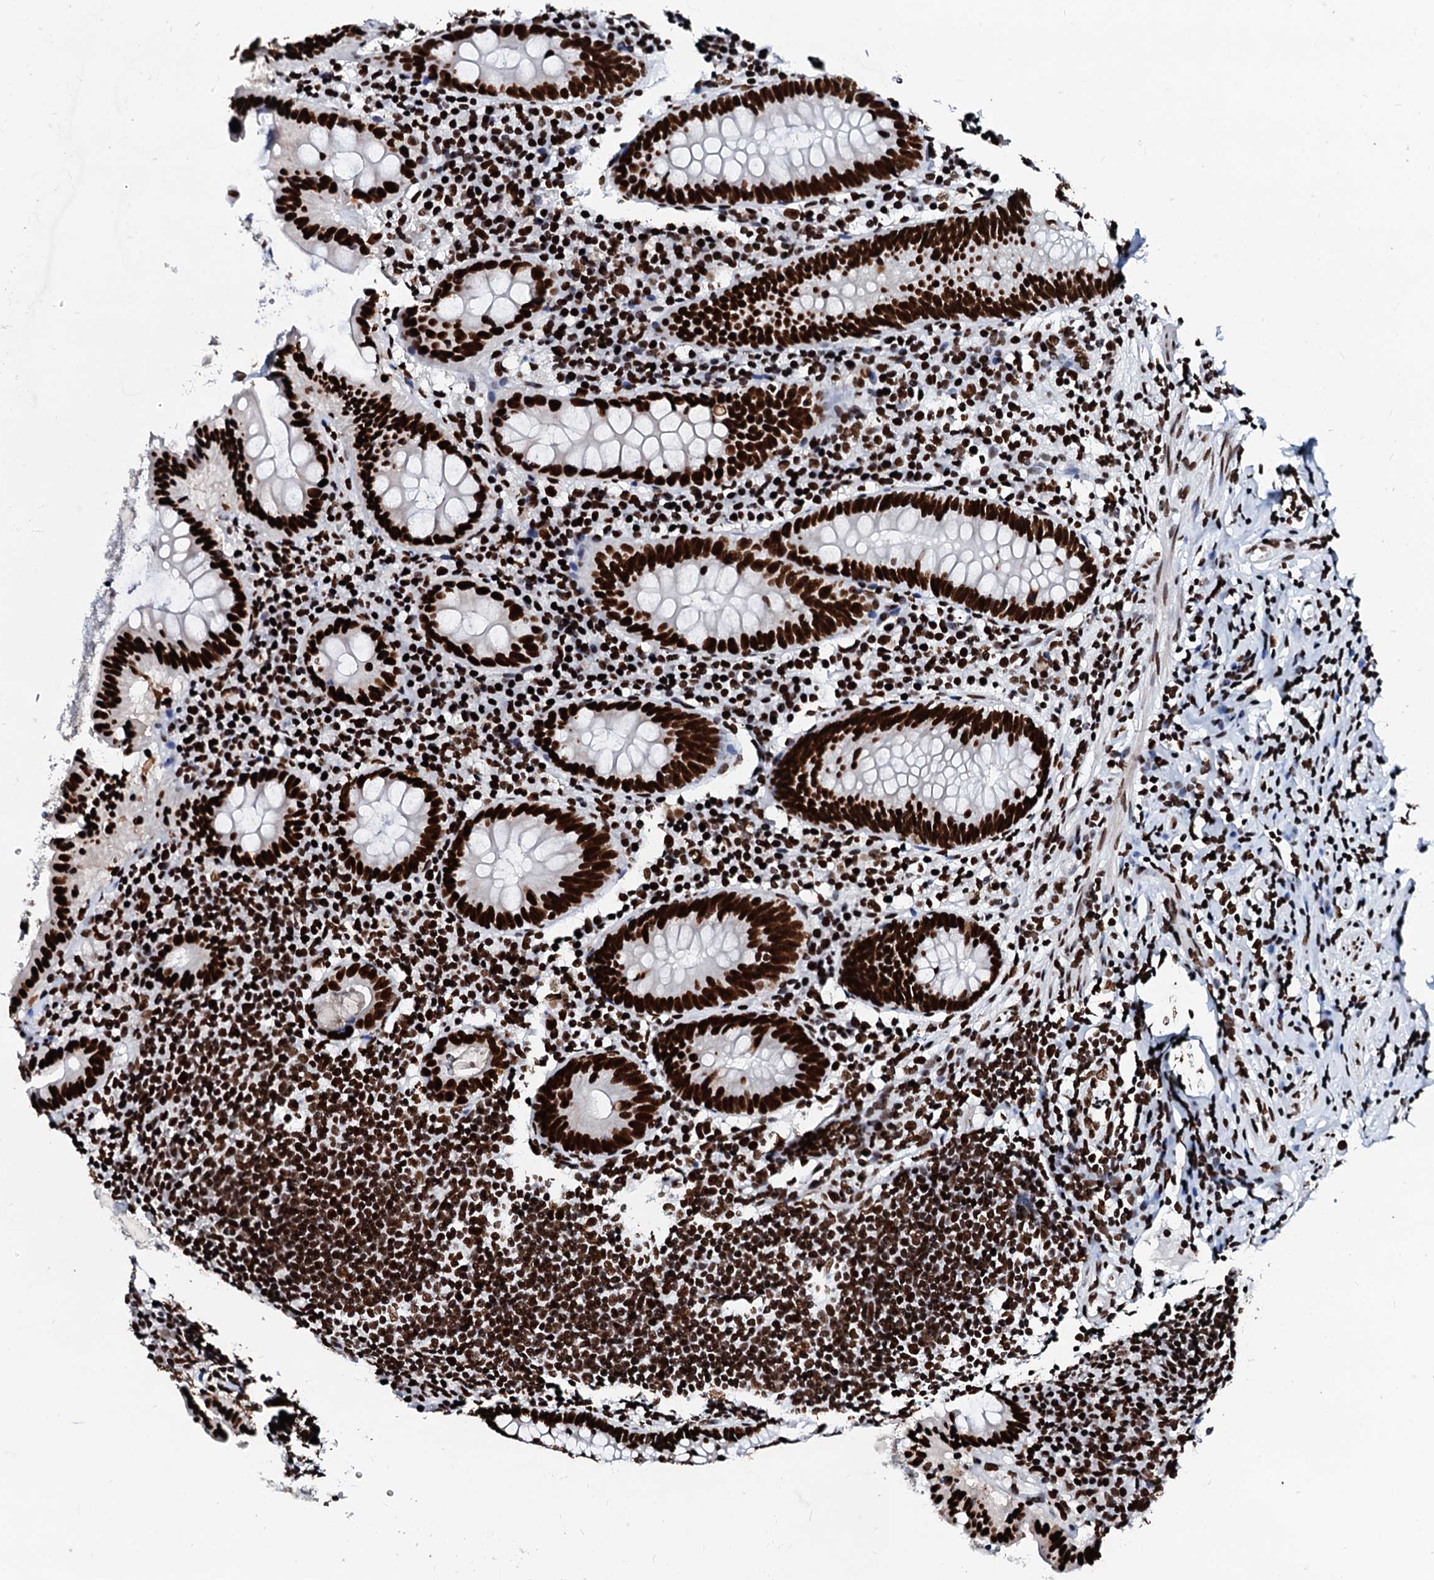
{"staining": {"intensity": "strong", "quantity": ">75%", "location": "nuclear"}, "tissue": "appendix", "cell_type": "Glandular cells", "image_type": "normal", "snomed": [{"axis": "morphology", "description": "Normal tissue, NOS"}, {"axis": "topography", "description": "Appendix"}], "caption": "Protein analysis of normal appendix shows strong nuclear staining in approximately >75% of glandular cells.", "gene": "RALY", "patient": {"sex": "female", "age": 54}}